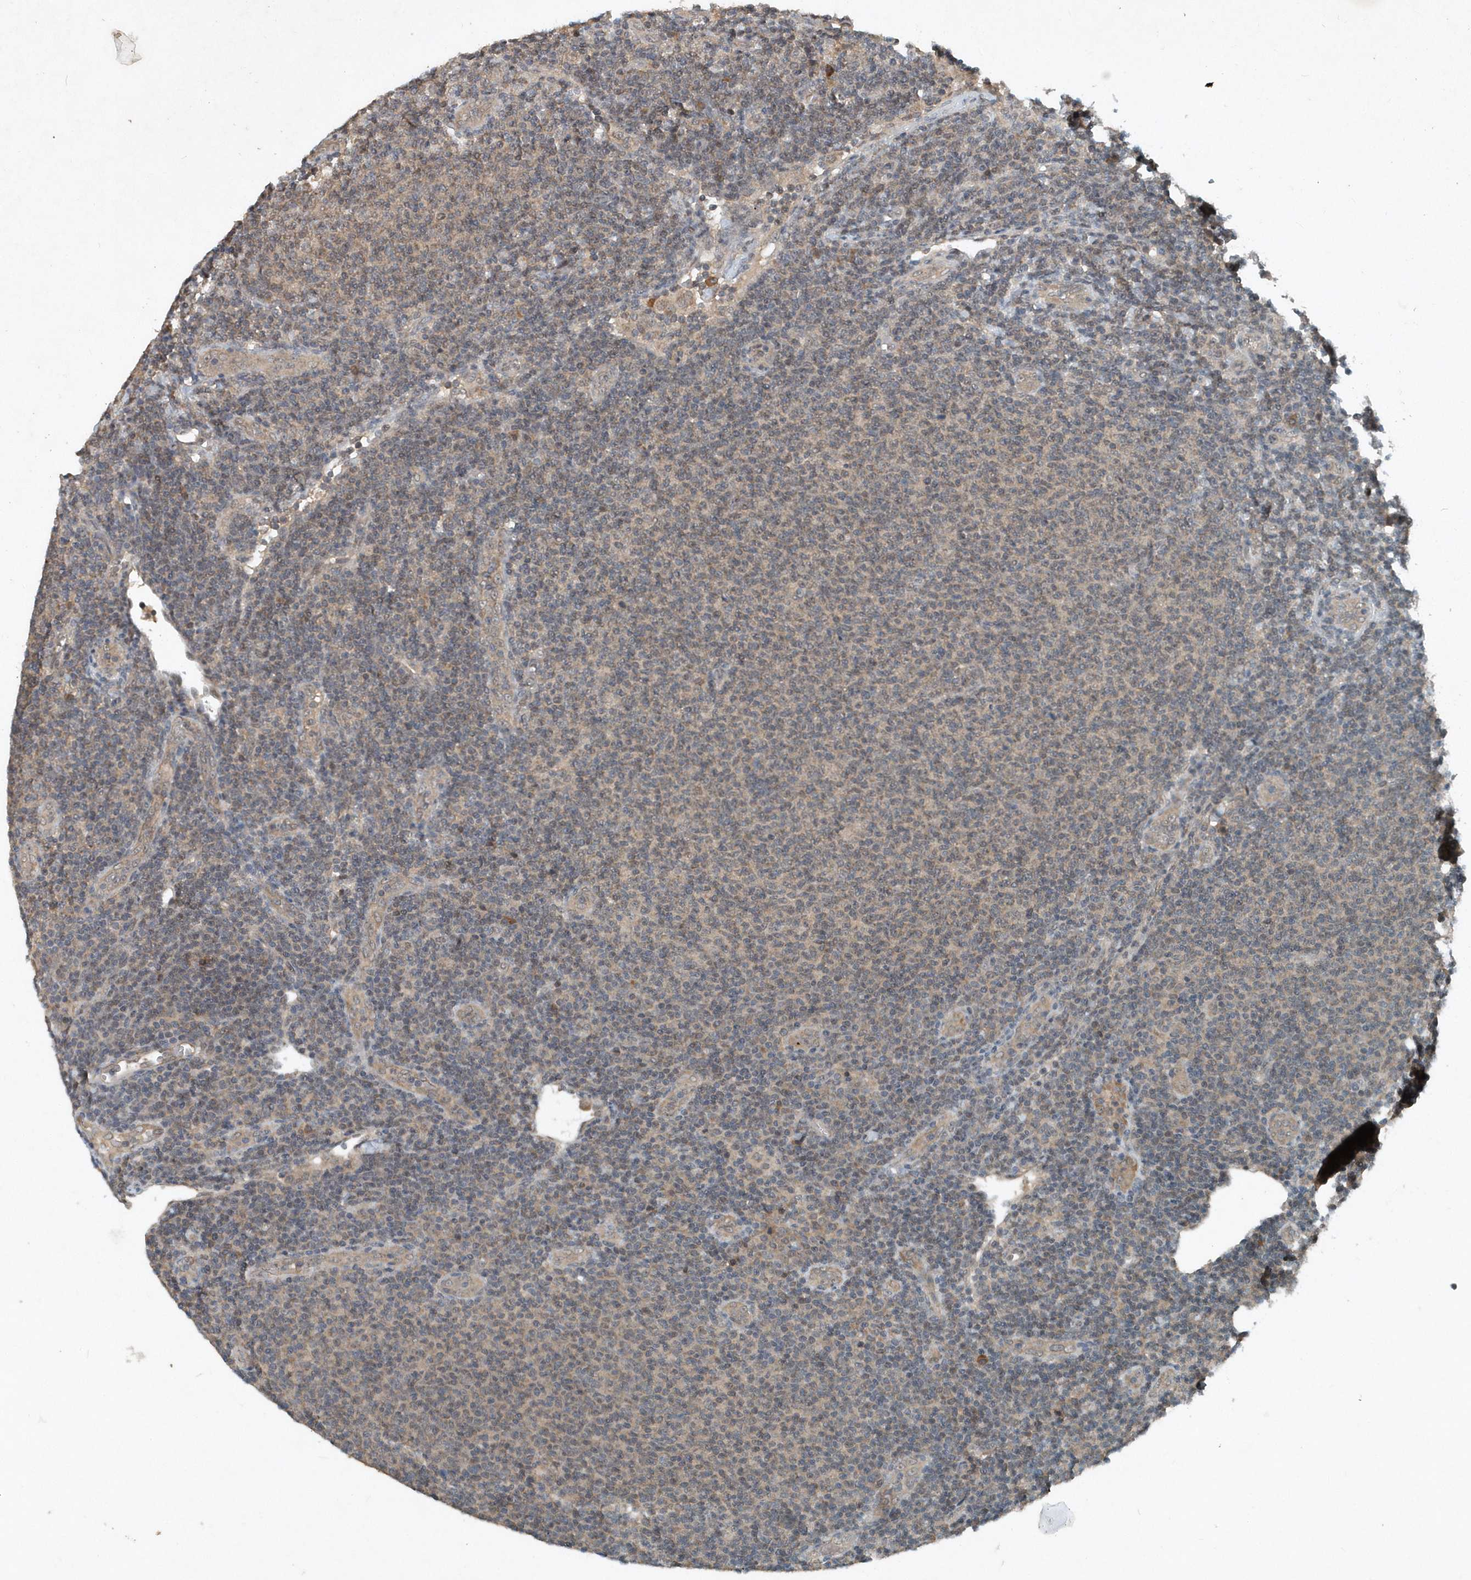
{"staining": {"intensity": "negative", "quantity": "none", "location": "none"}, "tissue": "lymphoma", "cell_type": "Tumor cells", "image_type": "cancer", "snomed": [{"axis": "morphology", "description": "Malignant lymphoma, non-Hodgkin's type, Low grade"}, {"axis": "topography", "description": "Lymph node"}], "caption": "Immunohistochemical staining of lymphoma demonstrates no significant expression in tumor cells. (DAB (3,3'-diaminobenzidine) immunohistochemistry, high magnification).", "gene": "SCFD2", "patient": {"sex": "male", "age": 66}}